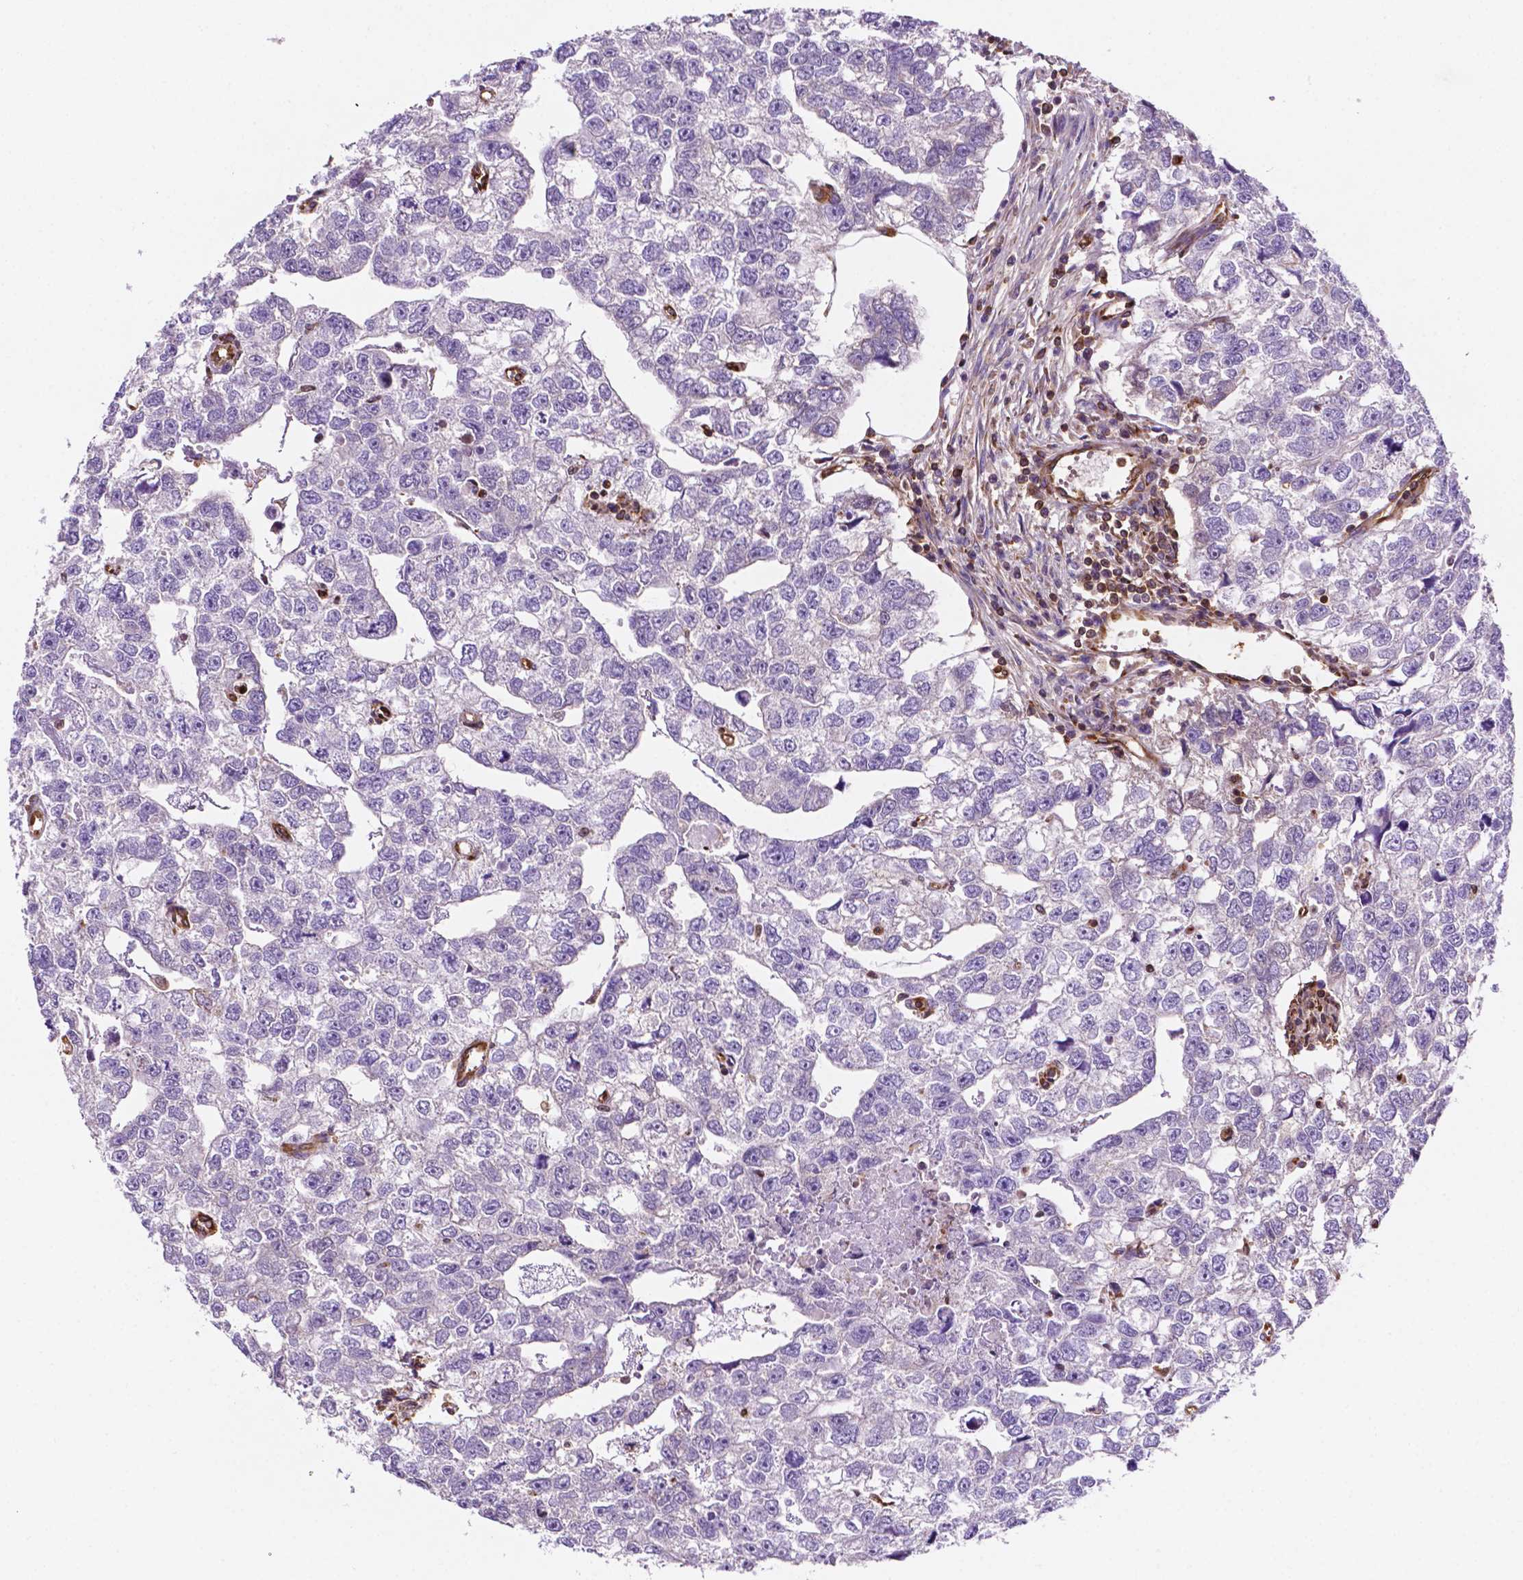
{"staining": {"intensity": "negative", "quantity": "none", "location": "none"}, "tissue": "testis cancer", "cell_type": "Tumor cells", "image_type": "cancer", "snomed": [{"axis": "morphology", "description": "Carcinoma, Embryonal, NOS"}, {"axis": "morphology", "description": "Teratoma, malignant, NOS"}, {"axis": "topography", "description": "Testis"}], "caption": "IHC image of neoplastic tissue: human malignant teratoma (testis) stained with DAB (3,3'-diaminobenzidine) shows no significant protein expression in tumor cells.", "gene": "DCN", "patient": {"sex": "male", "age": 44}}